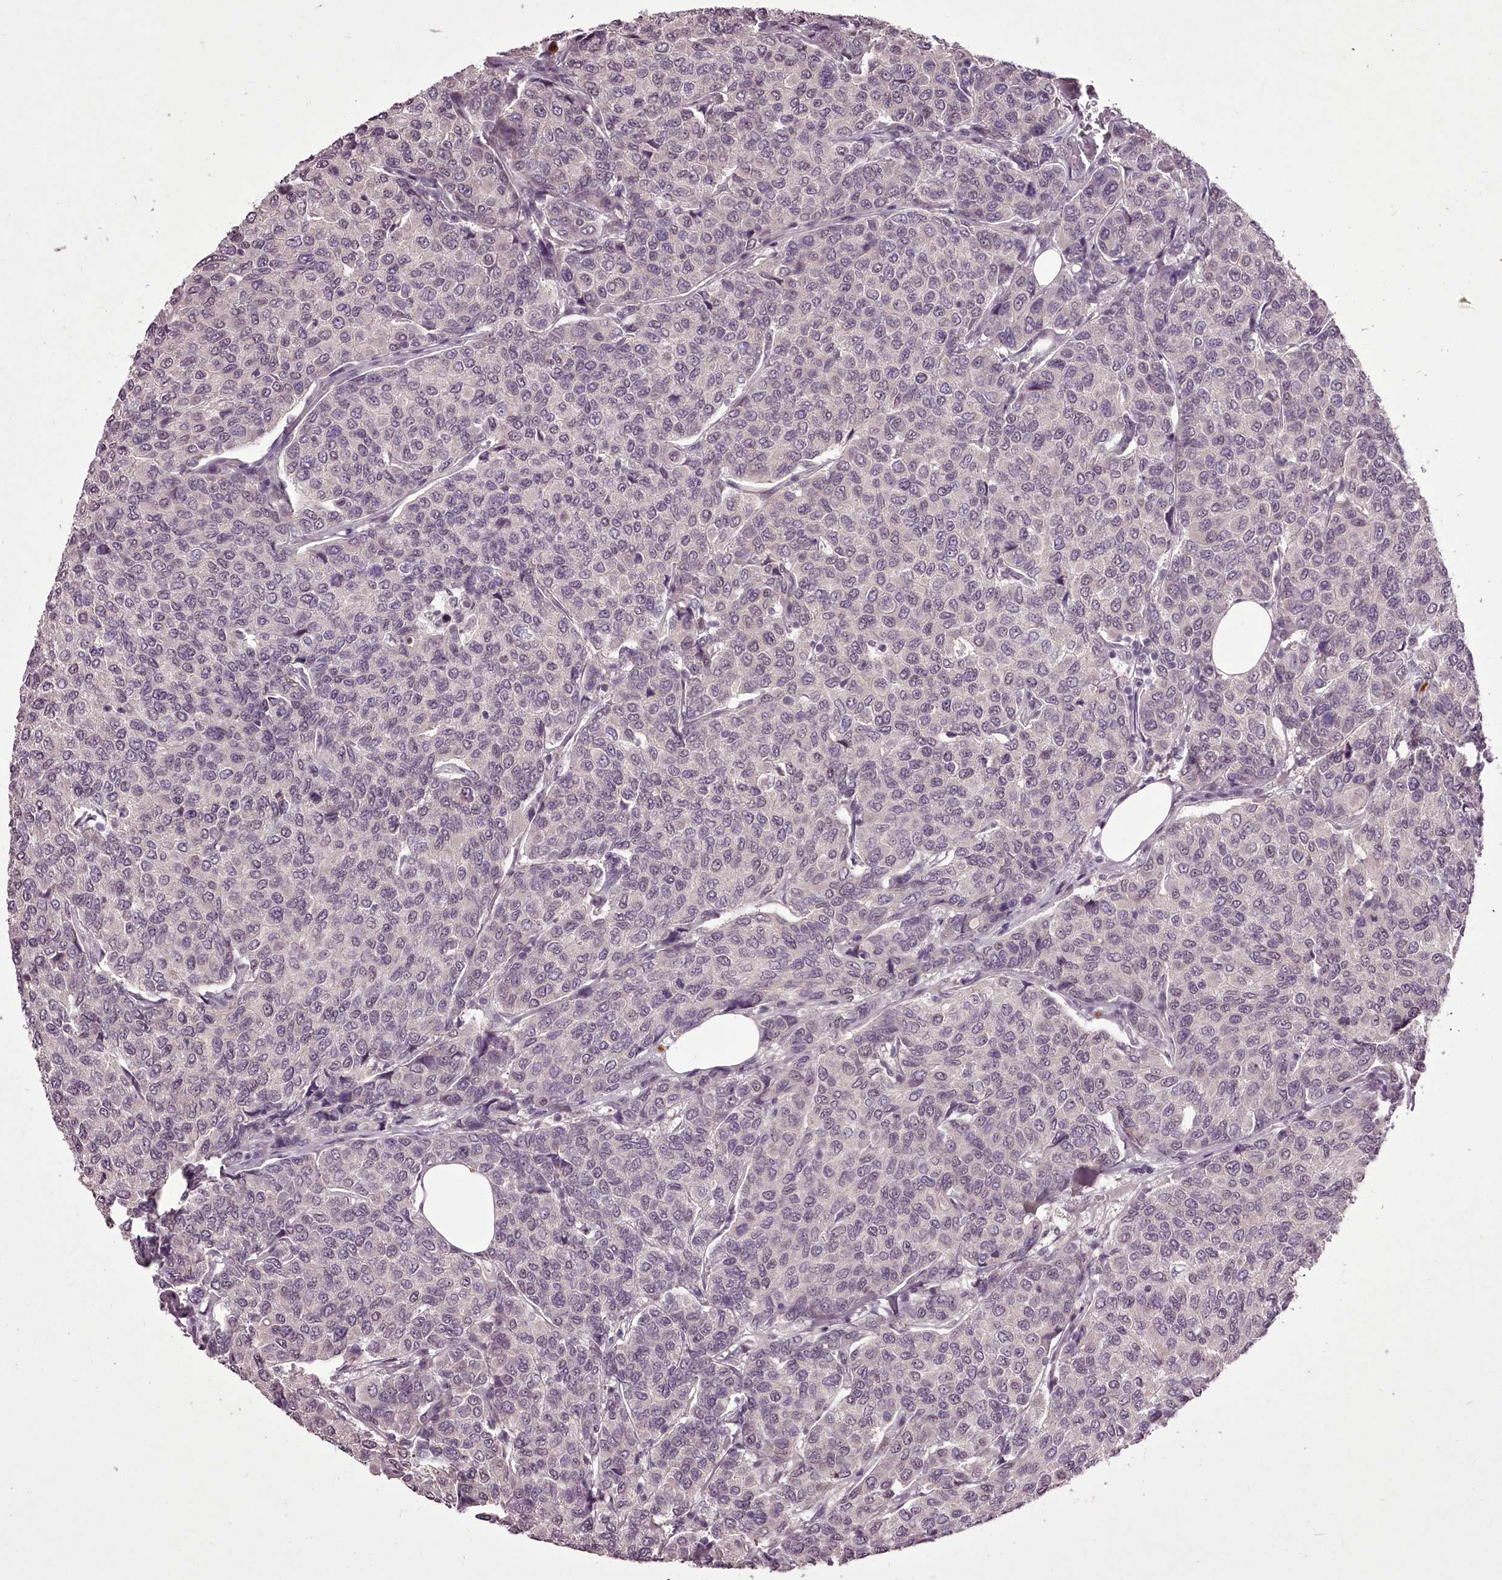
{"staining": {"intensity": "negative", "quantity": "none", "location": "none"}, "tissue": "breast cancer", "cell_type": "Tumor cells", "image_type": "cancer", "snomed": [{"axis": "morphology", "description": "Duct carcinoma"}, {"axis": "topography", "description": "Breast"}], "caption": "DAB immunohistochemical staining of human breast intraductal carcinoma demonstrates no significant expression in tumor cells. (DAB immunohistochemistry (IHC), high magnification).", "gene": "C1orf56", "patient": {"sex": "female", "age": 55}}